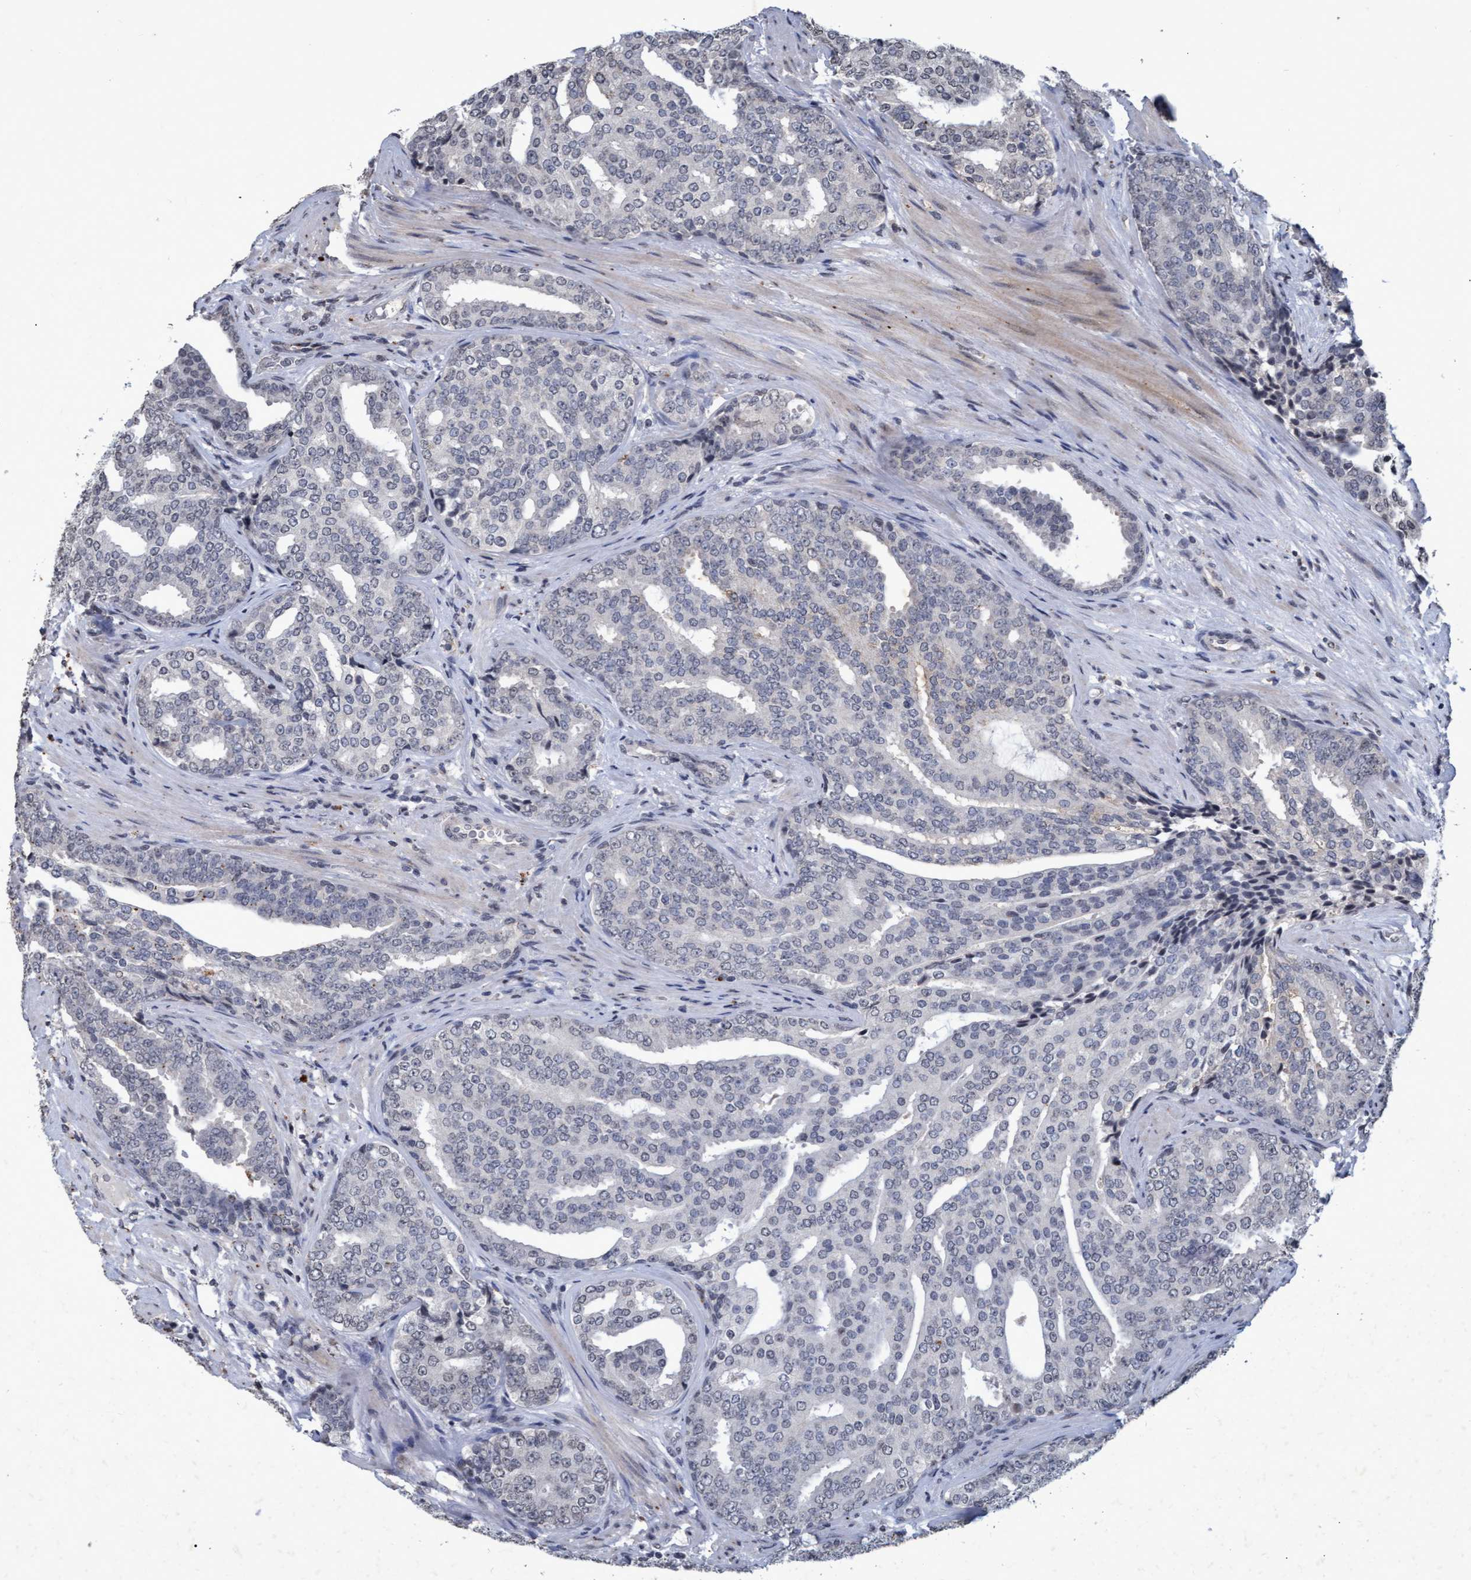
{"staining": {"intensity": "negative", "quantity": "none", "location": "none"}, "tissue": "prostate cancer", "cell_type": "Tumor cells", "image_type": "cancer", "snomed": [{"axis": "morphology", "description": "Adenocarcinoma, High grade"}, {"axis": "topography", "description": "Prostate"}], "caption": "Prostate cancer stained for a protein using IHC exhibits no expression tumor cells.", "gene": "GALC", "patient": {"sex": "male", "age": 71}}